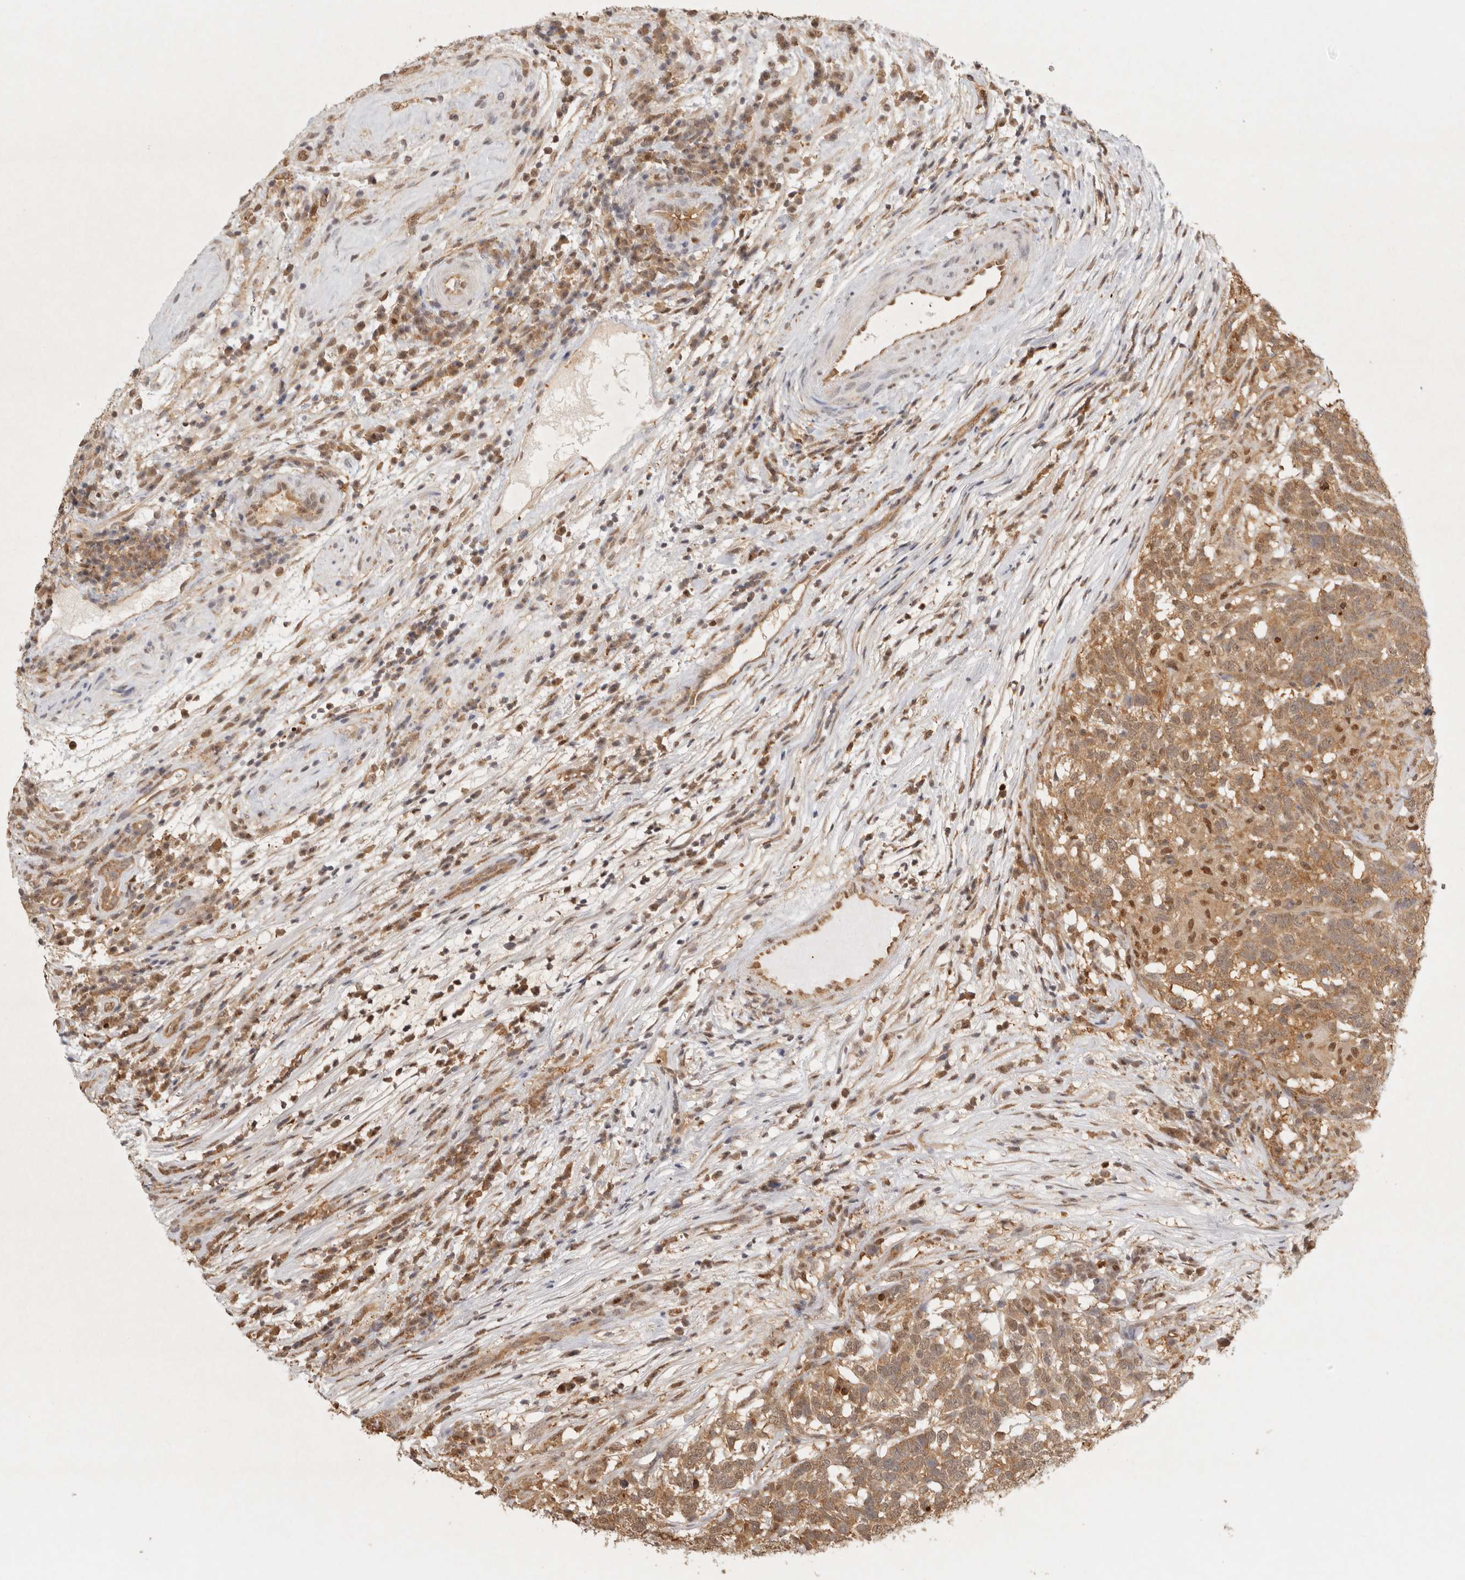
{"staining": {"intensity": "moderate", "quantity": ">75%", "location": "cytoplasmic/membranous,nuclear"}, "tissue": "testis cancer", "cell_type": "Tumor cells", "image_type": "cancer", "snomed": [{"axis": "morphology", "description": "Carcinoma, Embryonal, NOS"}, {"axis": "topography", "description": "Testis"}], "caption": "This histopathology image shows IHC staining of human testis cancer (embryonal carcinoma), with medium moderate cytoplasmic/membranous and nuclear positivity in about >75% of tumor cells.", "gene": "PSMA5", "patient": {"sex": "male", "age": 26}}